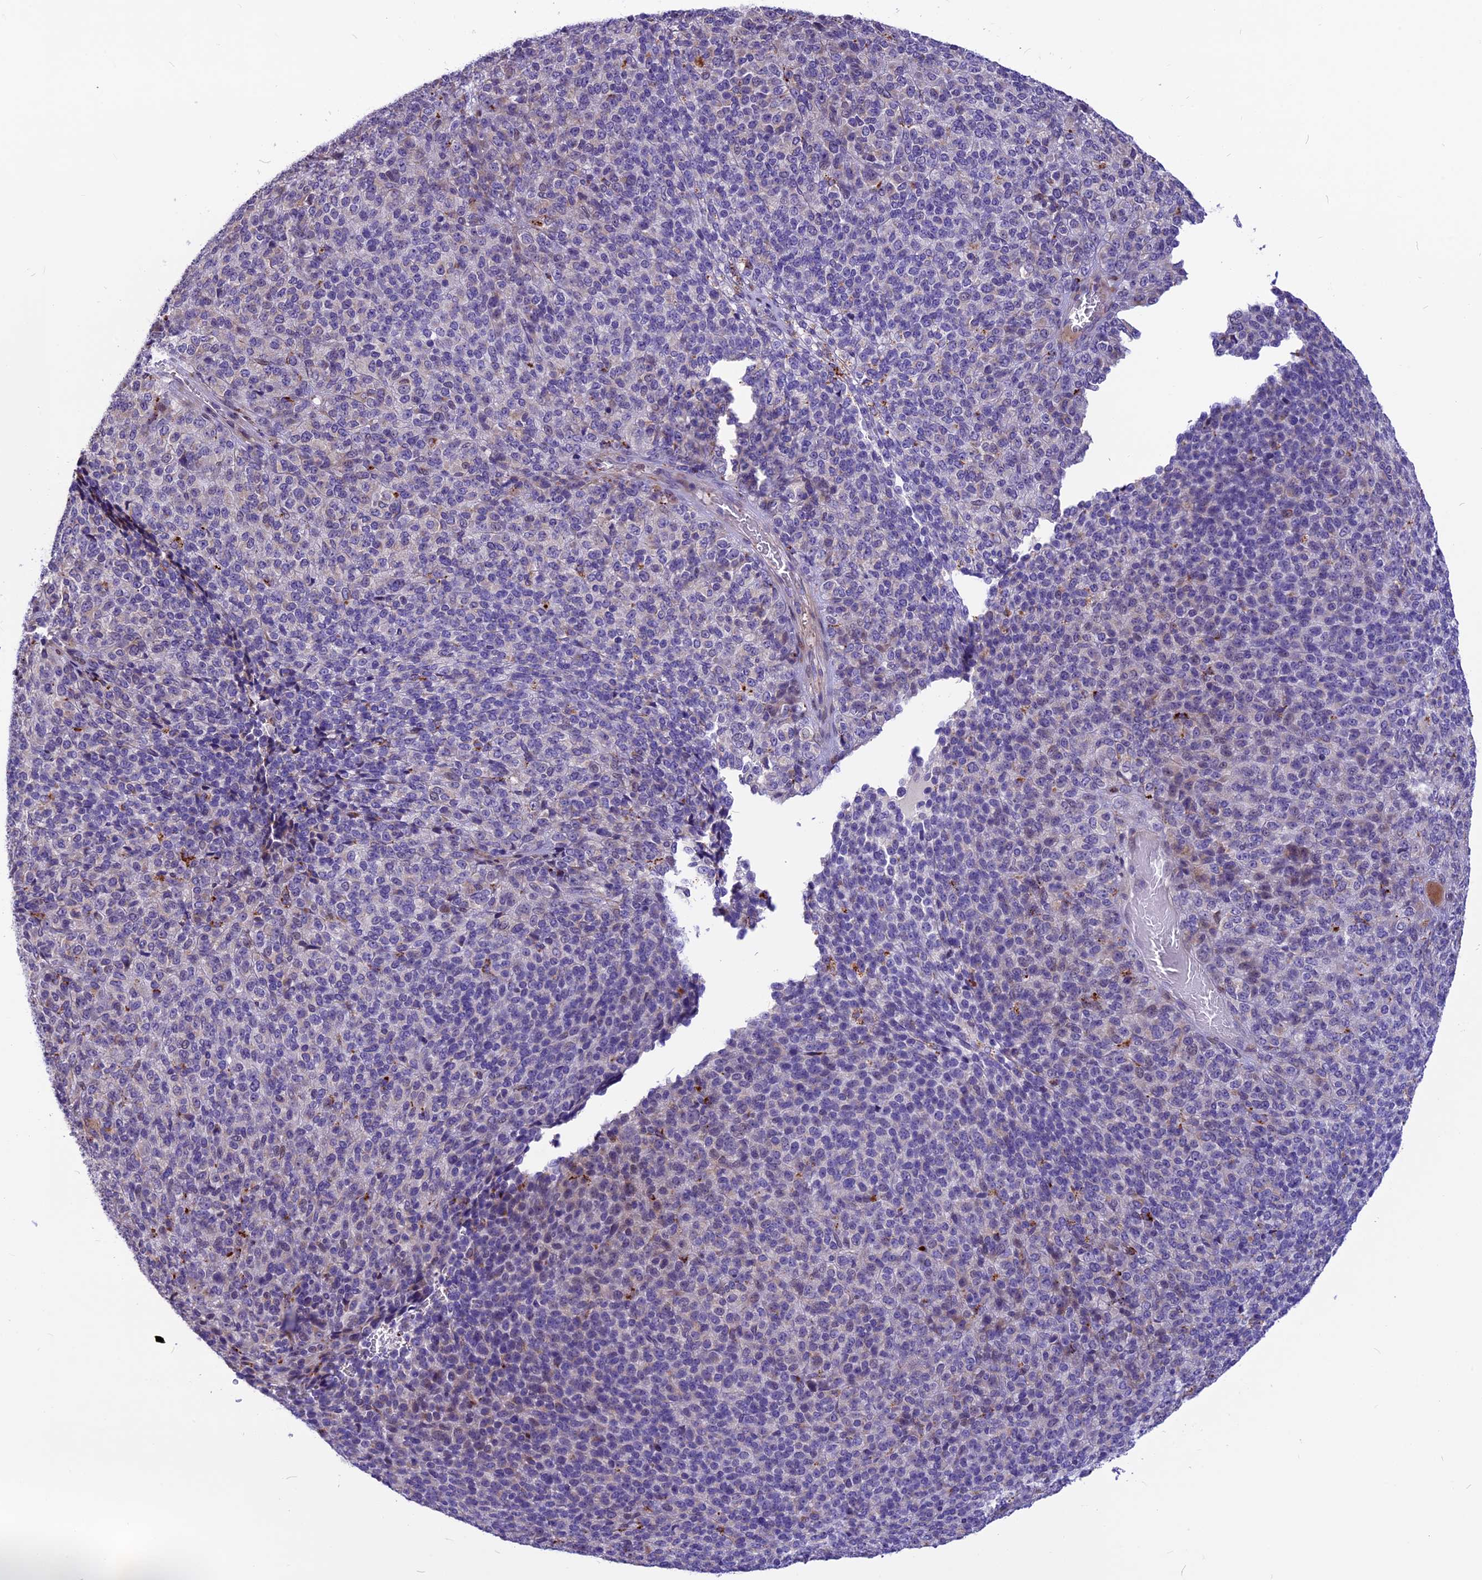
{"staining": {"intensity": "moderate", "quantity": "<25%", "location": "cytoplasmic/membranous"}, "tissue": "melanoma", "cell_type": "Tumor cells", "image_type": "cancer", "snomed": [{"axis": "morphology", "description": "Malignant melanoma, Metastatic site"}, {"axis": "topography", "description": "Brain"}], "caption": "Protein staining by immunohistochemistry (IHC) exhibits moderate cytoplasmic/membranous positivity in approximately <25% of tumor cells in melanoma. (DAB (3,3'-diaminobenzidine) IHC with brightfield microscopy, high magnification).", "gene": "THRSP", "patient": {"sex": "female", "age": 56}}